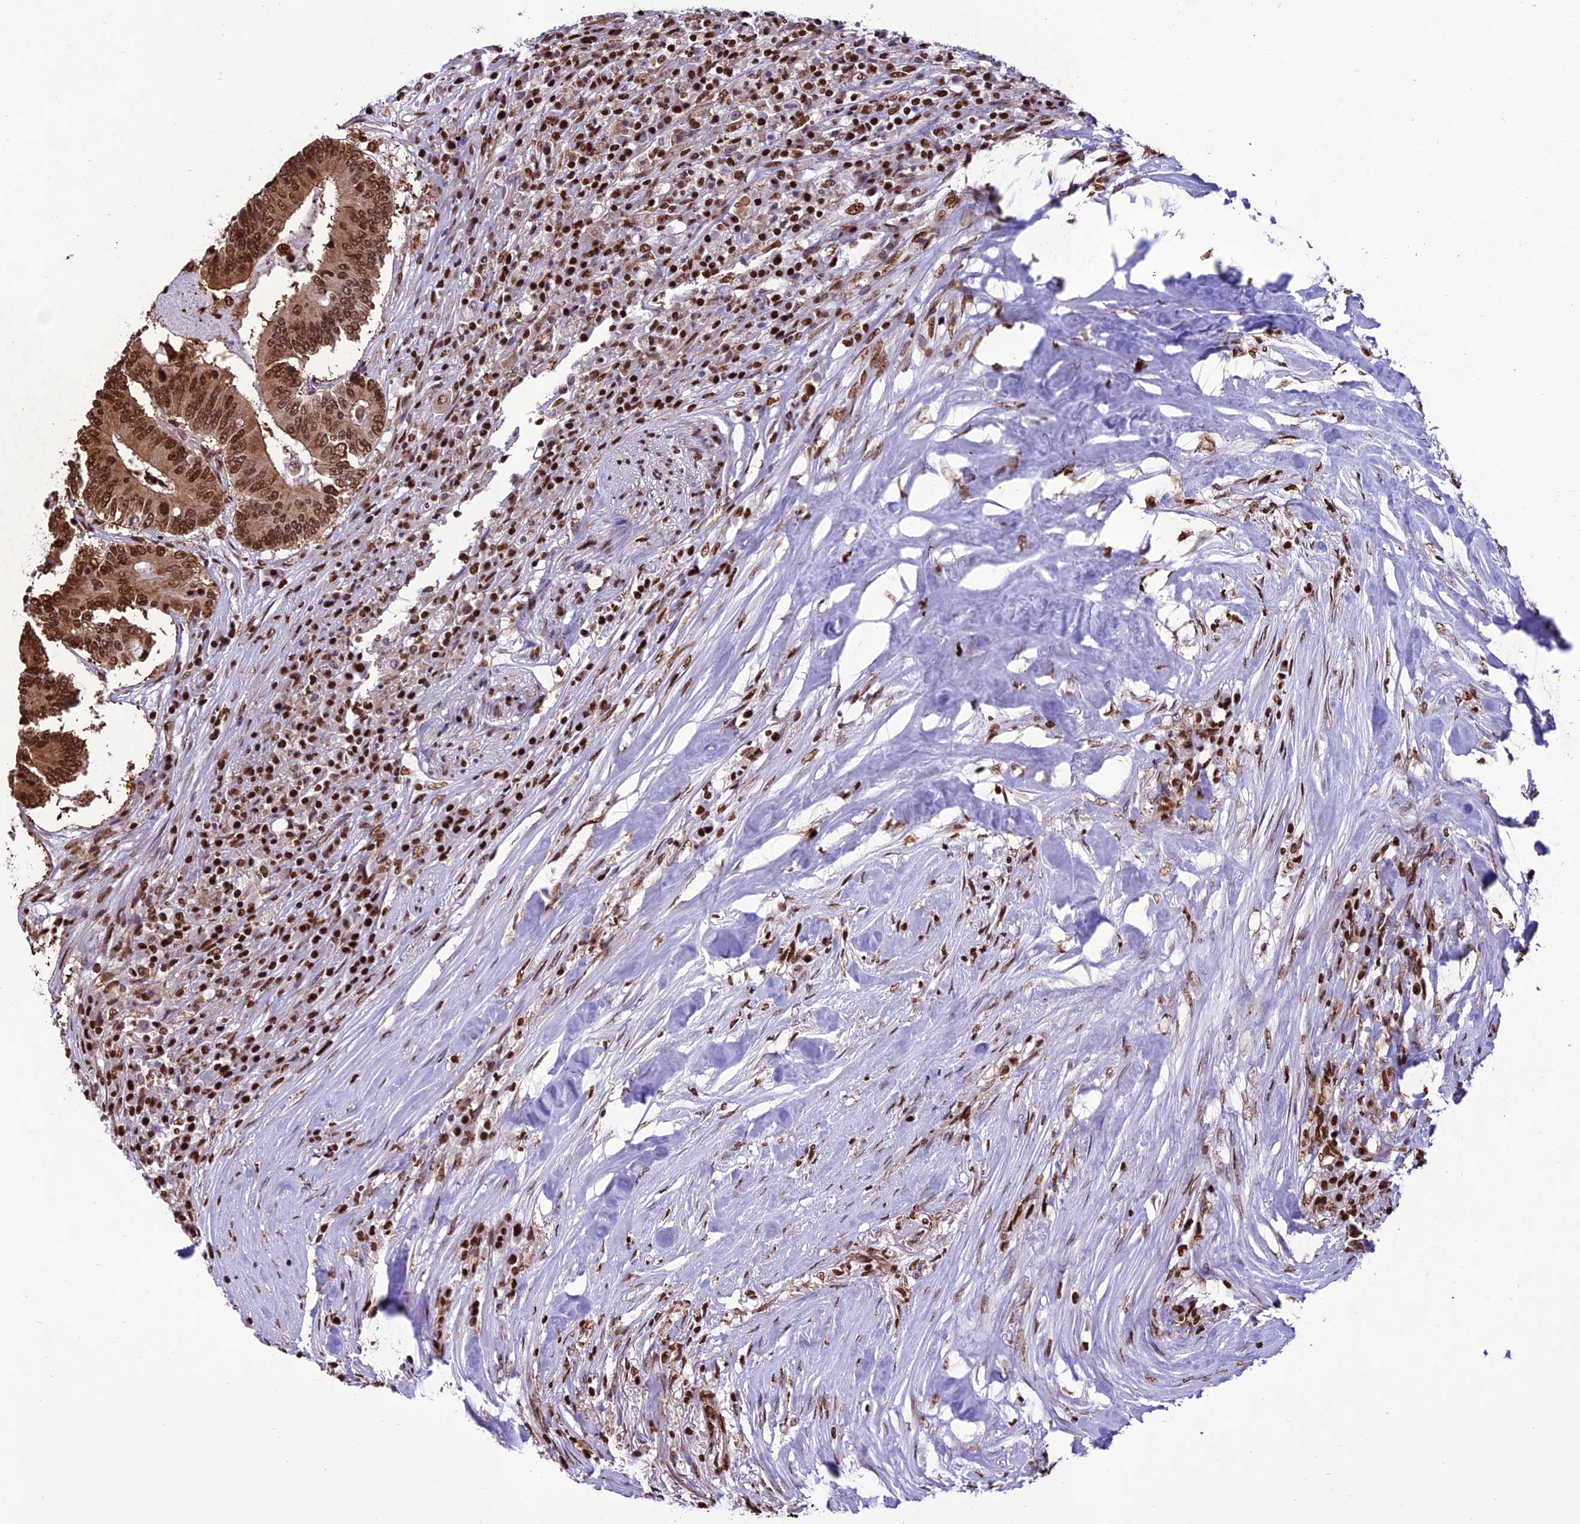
{"staining": {"intensity": "strong", "quantity": ">75%", "location": "nuclear"}, "tissue": "colorectal cancer", "cell_type": "Tumor cells", "image_type": "cancer", "snomed": [{"axis": "morphology", "description": "Adenocarcinoma, NOS"}, {"axis": "topography", "description": "Colon"}], "caption": "This image exhibits colorectal cancer (adenocarcinoma) stained with immunohistochemistry to label a protein in brown. The nuclear of tumor cells show strong positivity for the protein. Nuclei are counter-stained blue.", "gene": "INO80E", "patient": {"sex": "male", "age": 83}}